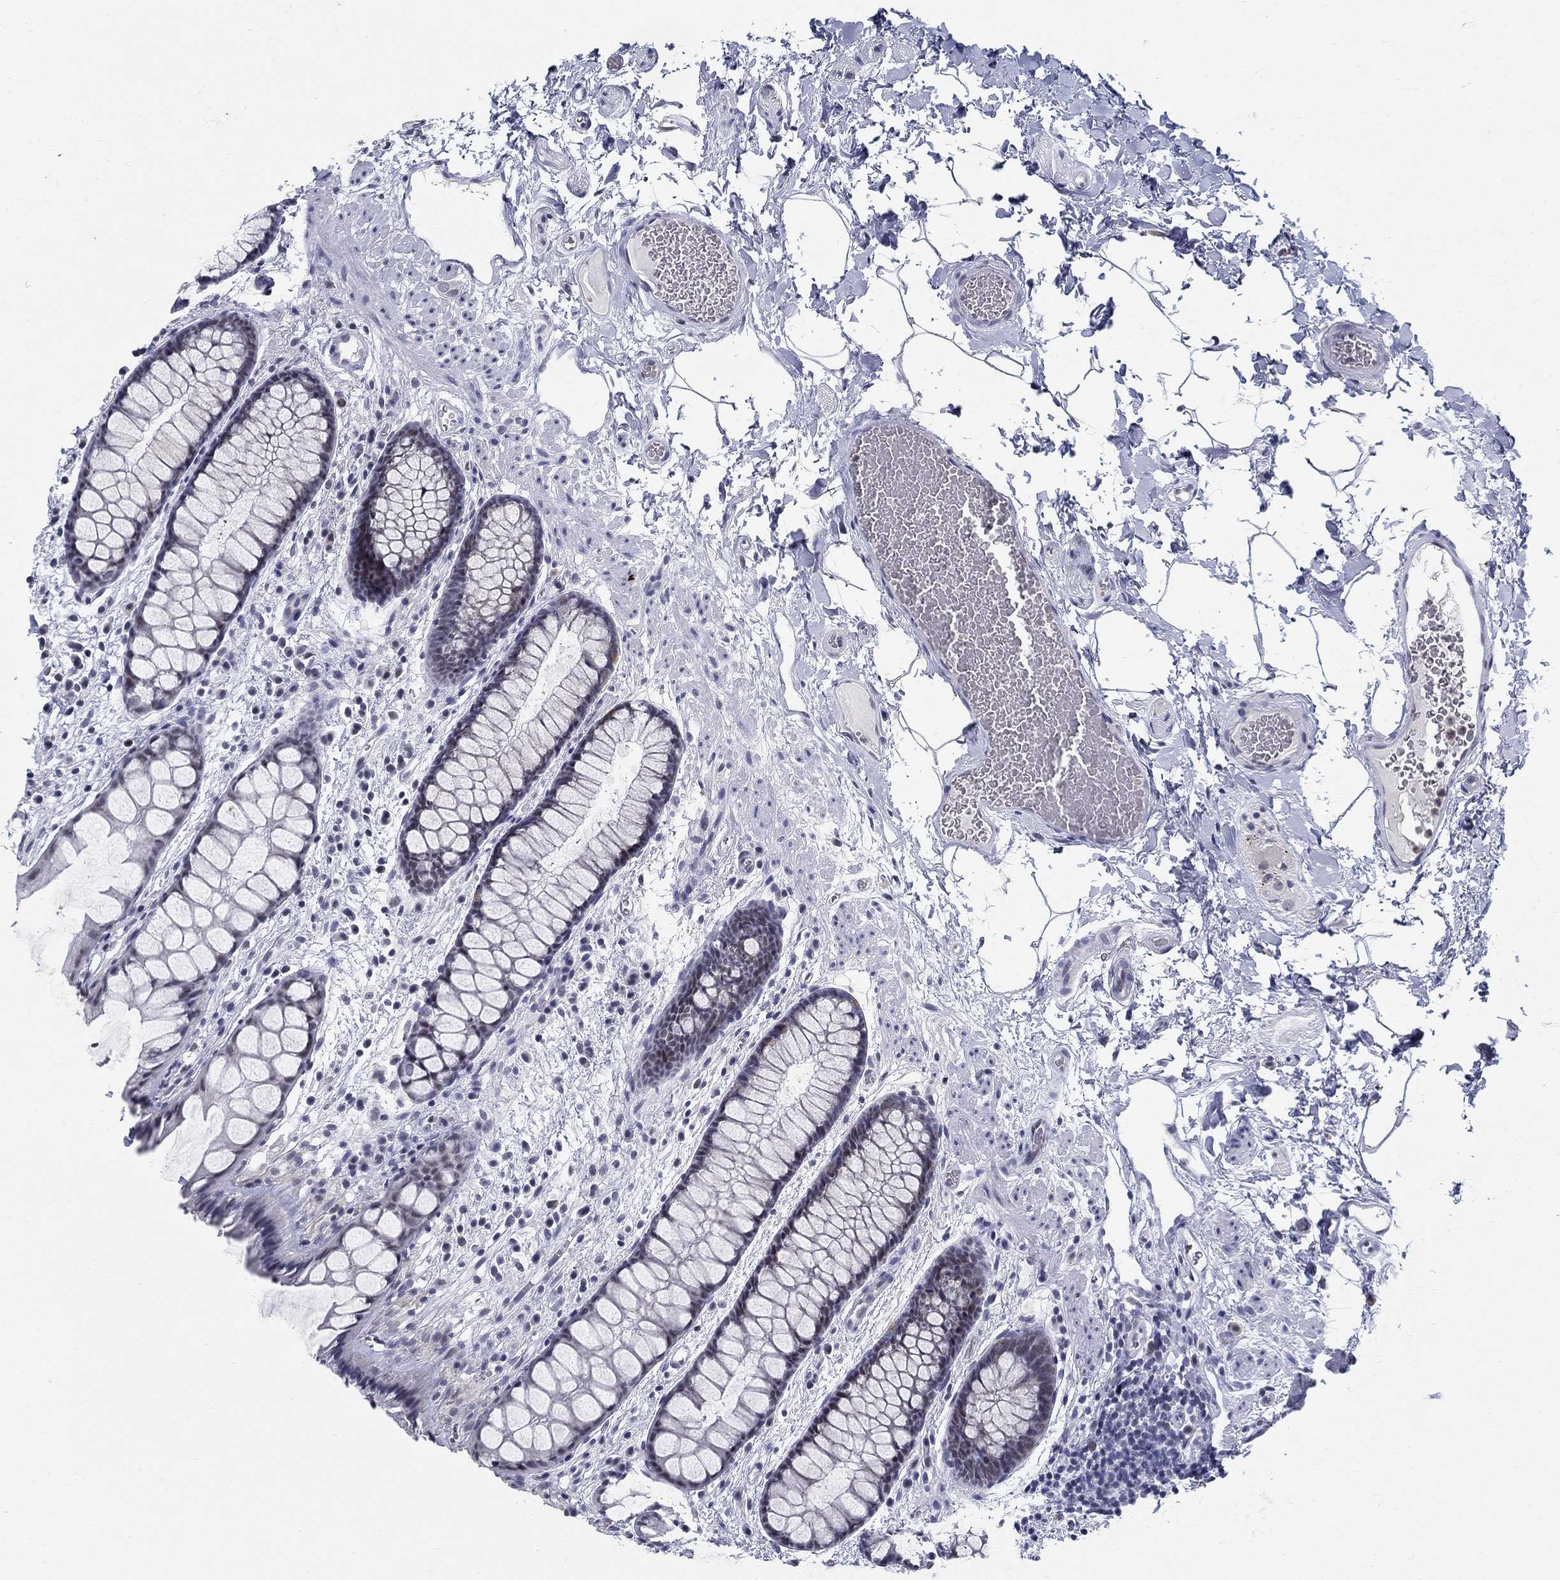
{"staining": {"intensity": "negative", "quantity": "none", "location": "none"}, "tissue": "rectum", "cell_type": "Glandular cells", "image_type": "normal", "snomed": [{"axis": "morphology", "description": "Normal tissue, NOS"}, {"axis": "topography", "description": "Rectum"}], "caption": "Immunohistochemistry (IHC) image of unremarkable rectum: human rectum stained with DAB displays no significant protein positivity in glandular cells.", "gene": "BHLHE22", "patient": {"sex": "female", "age": 62}}